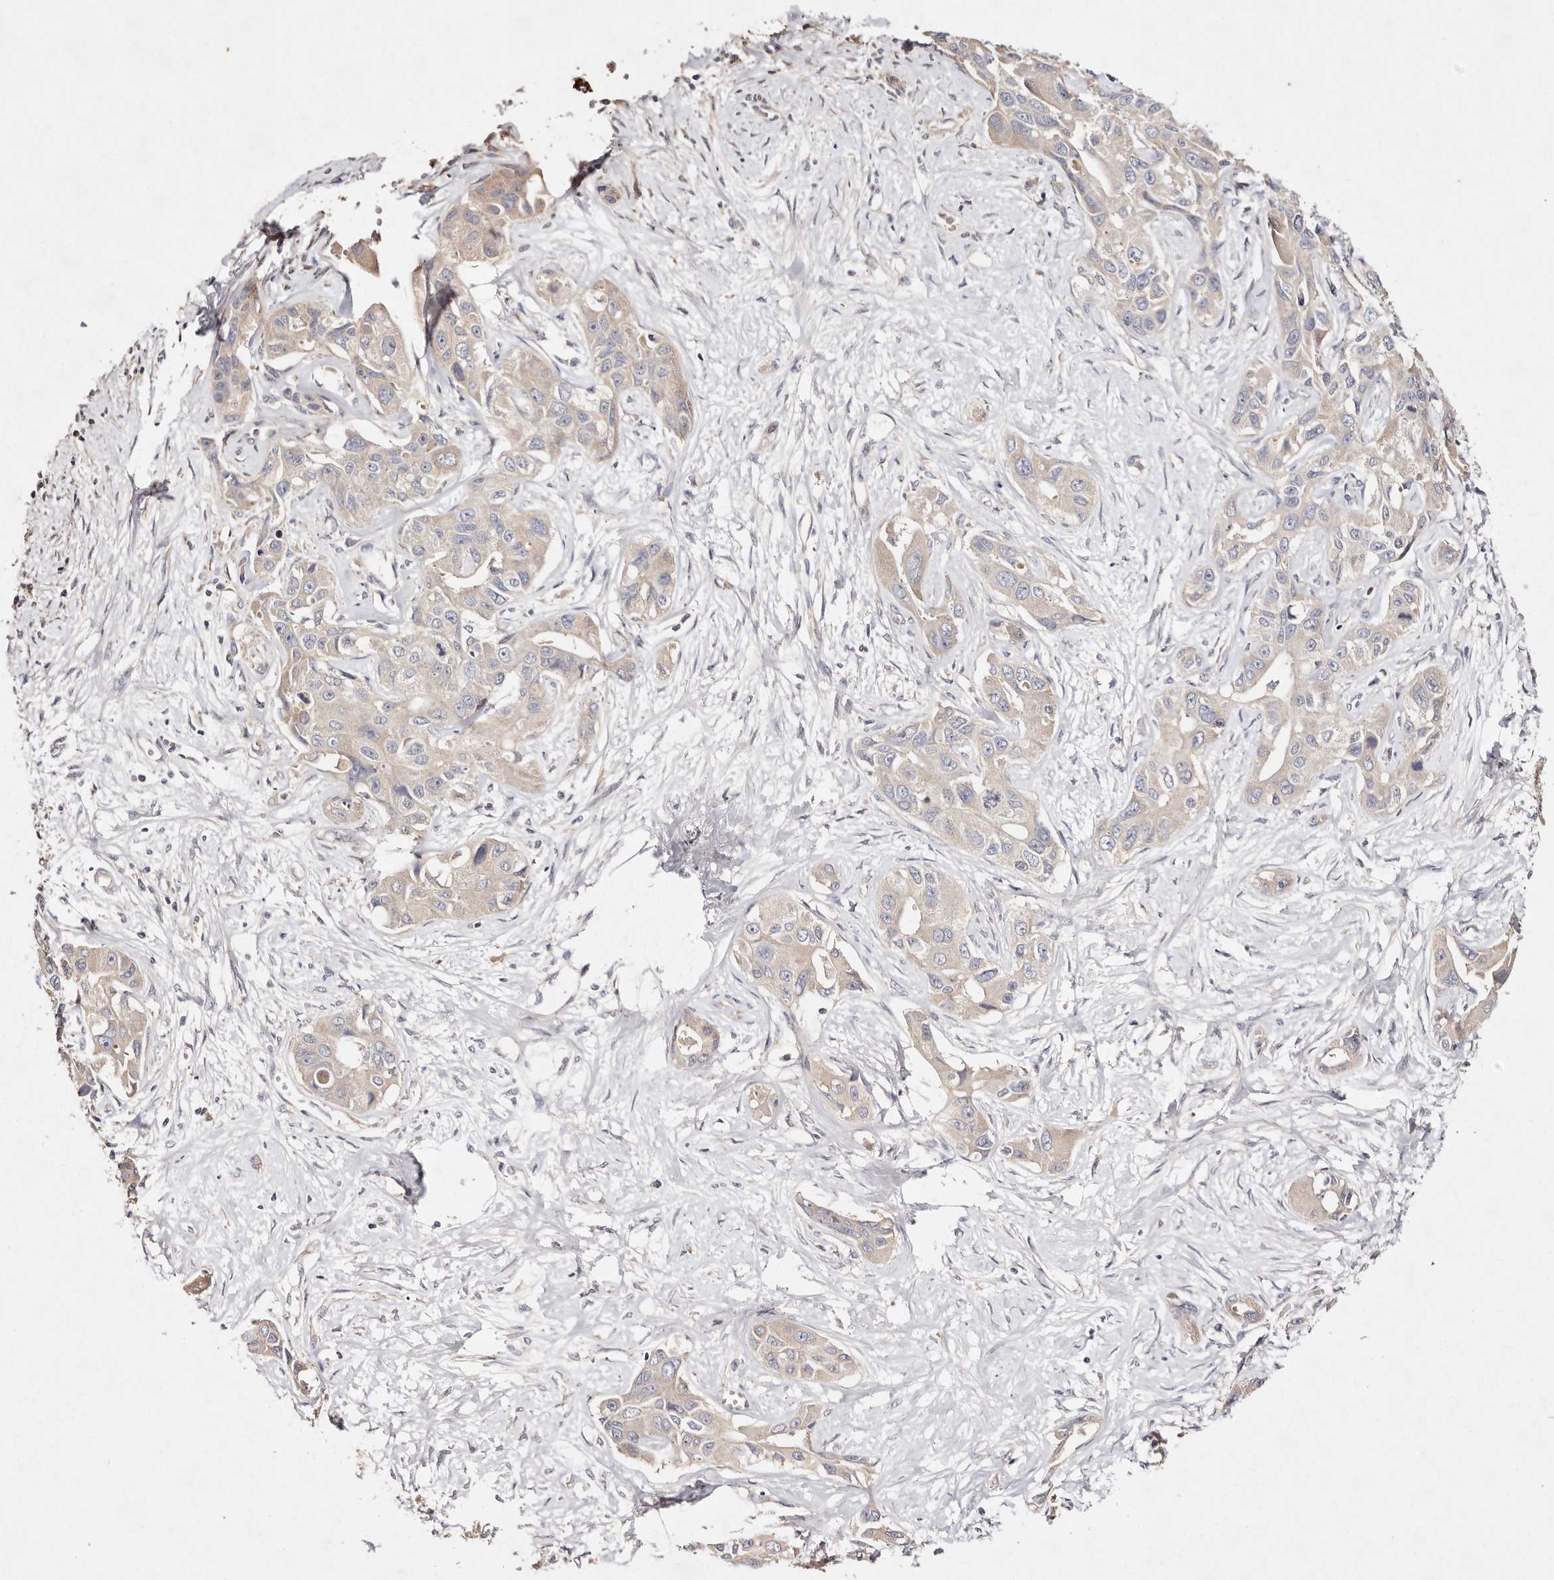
{"staining": {"intensity": "weak", "quantity": "<25%", "location": "cytoplasmic/membranous"}, "tissue": "liver cancer", "cell_type": "Tumor cells", "image_type": "cancer", "snomed": [{"axis": "morphology", "description": "Cholangiocarcinoma"}, {"axis": "topography", "description": "Liver"}], "caption": "A micrograph of human liver cholangiocarcinoma is negative for staining in tumor cells.", "gene": "TSC2", "patient": {"sex": "male", "age": 59}}